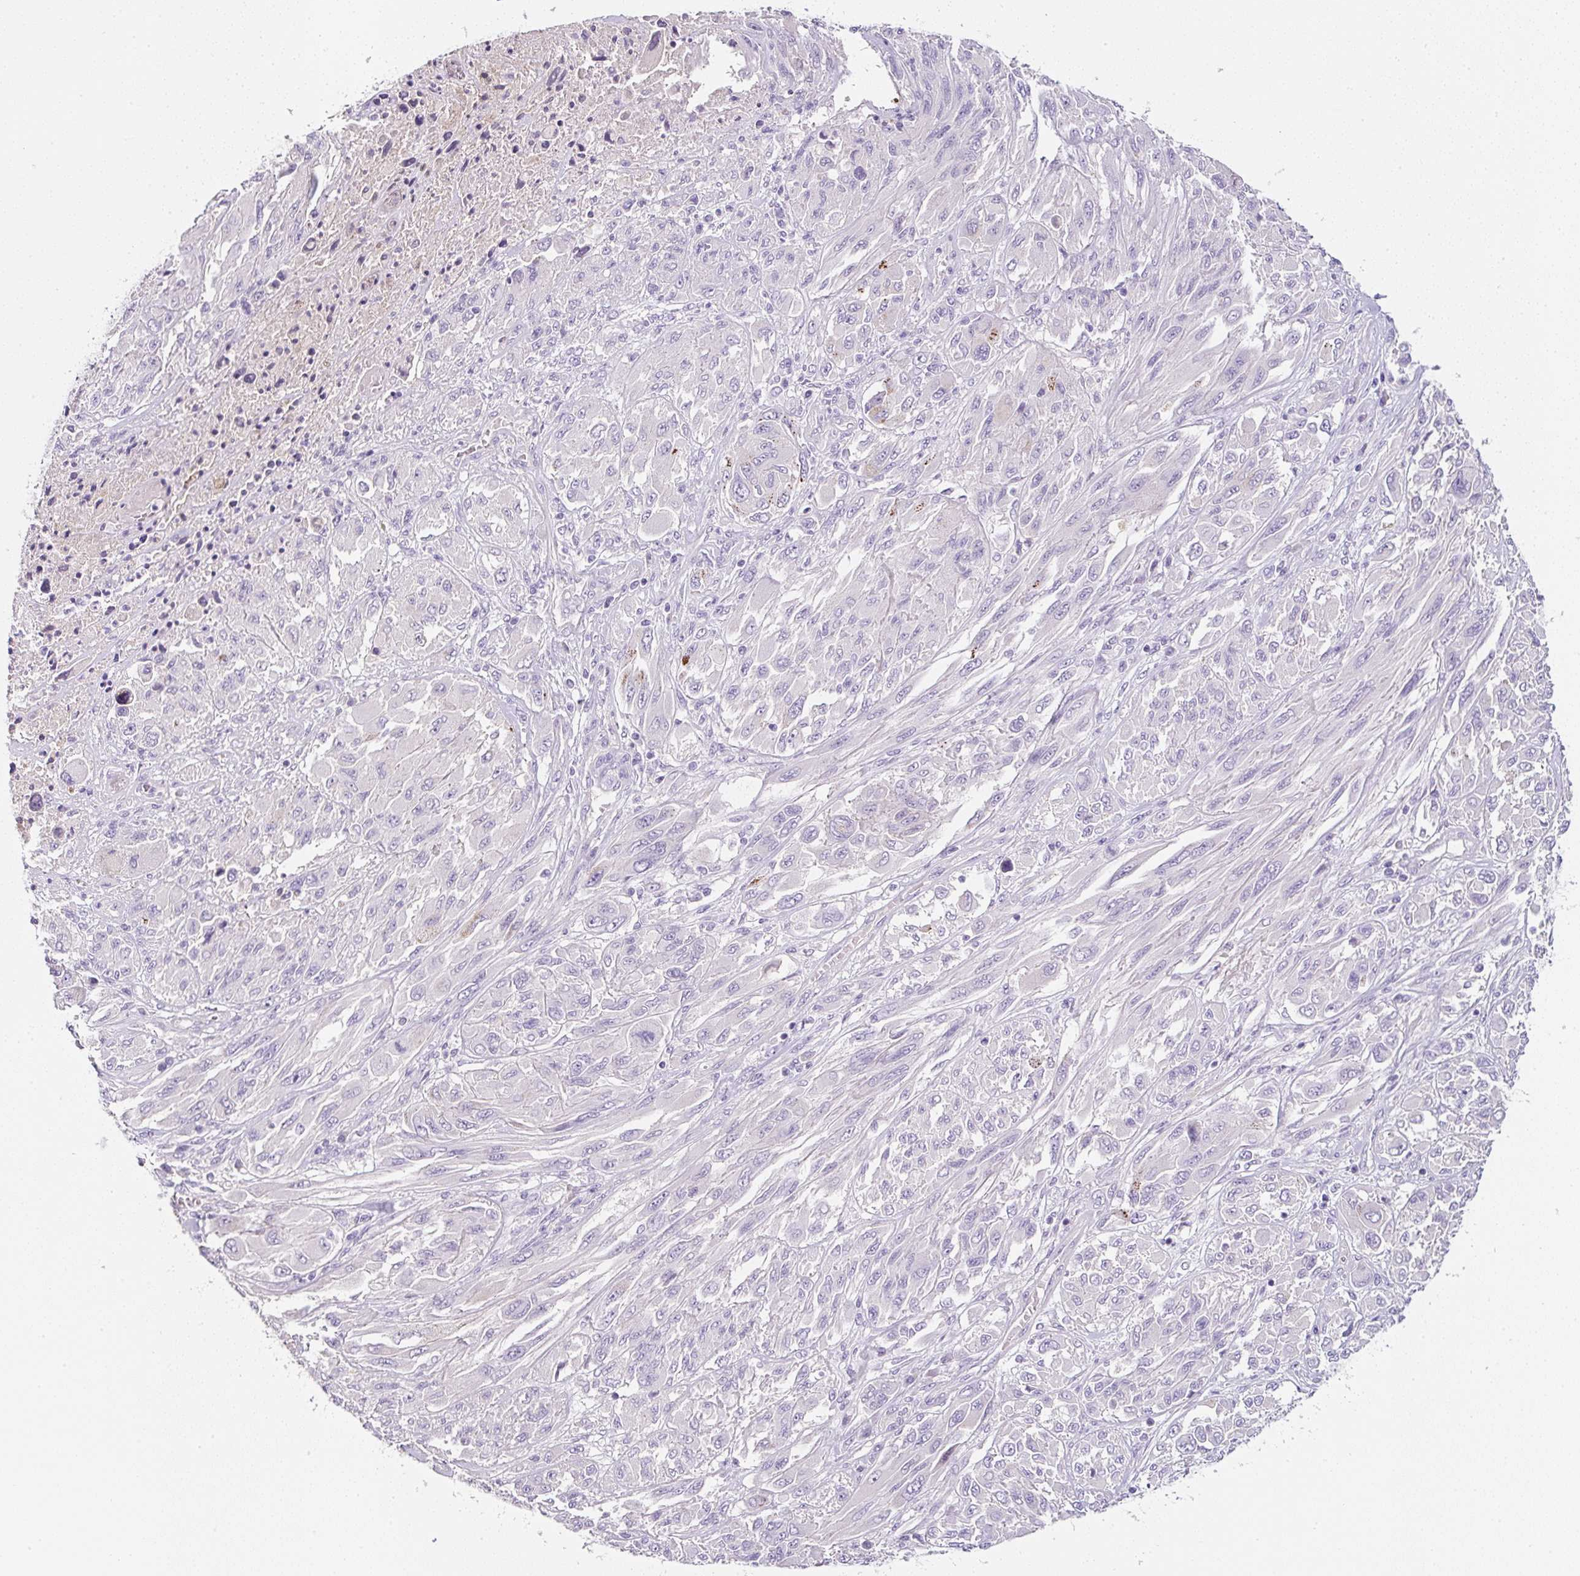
{"staining": {"intensity": "negative", "quantity": "none", "location": "none"}, "tissue": "melanoma", "cell_type": "Tumor cells", "image_type": "cancer", "snomed": [{"axis": "morphology", "description": "Malignant melanoma, NOS"}, {"axis": "topography", "description": "Skin"}], "caption": "Immunohistochemistry (IHC) of malignant melanoma displays no staining in tumor cells.", "gene": "OR14A2", "patient": {"sex": "female", "age": 91}}